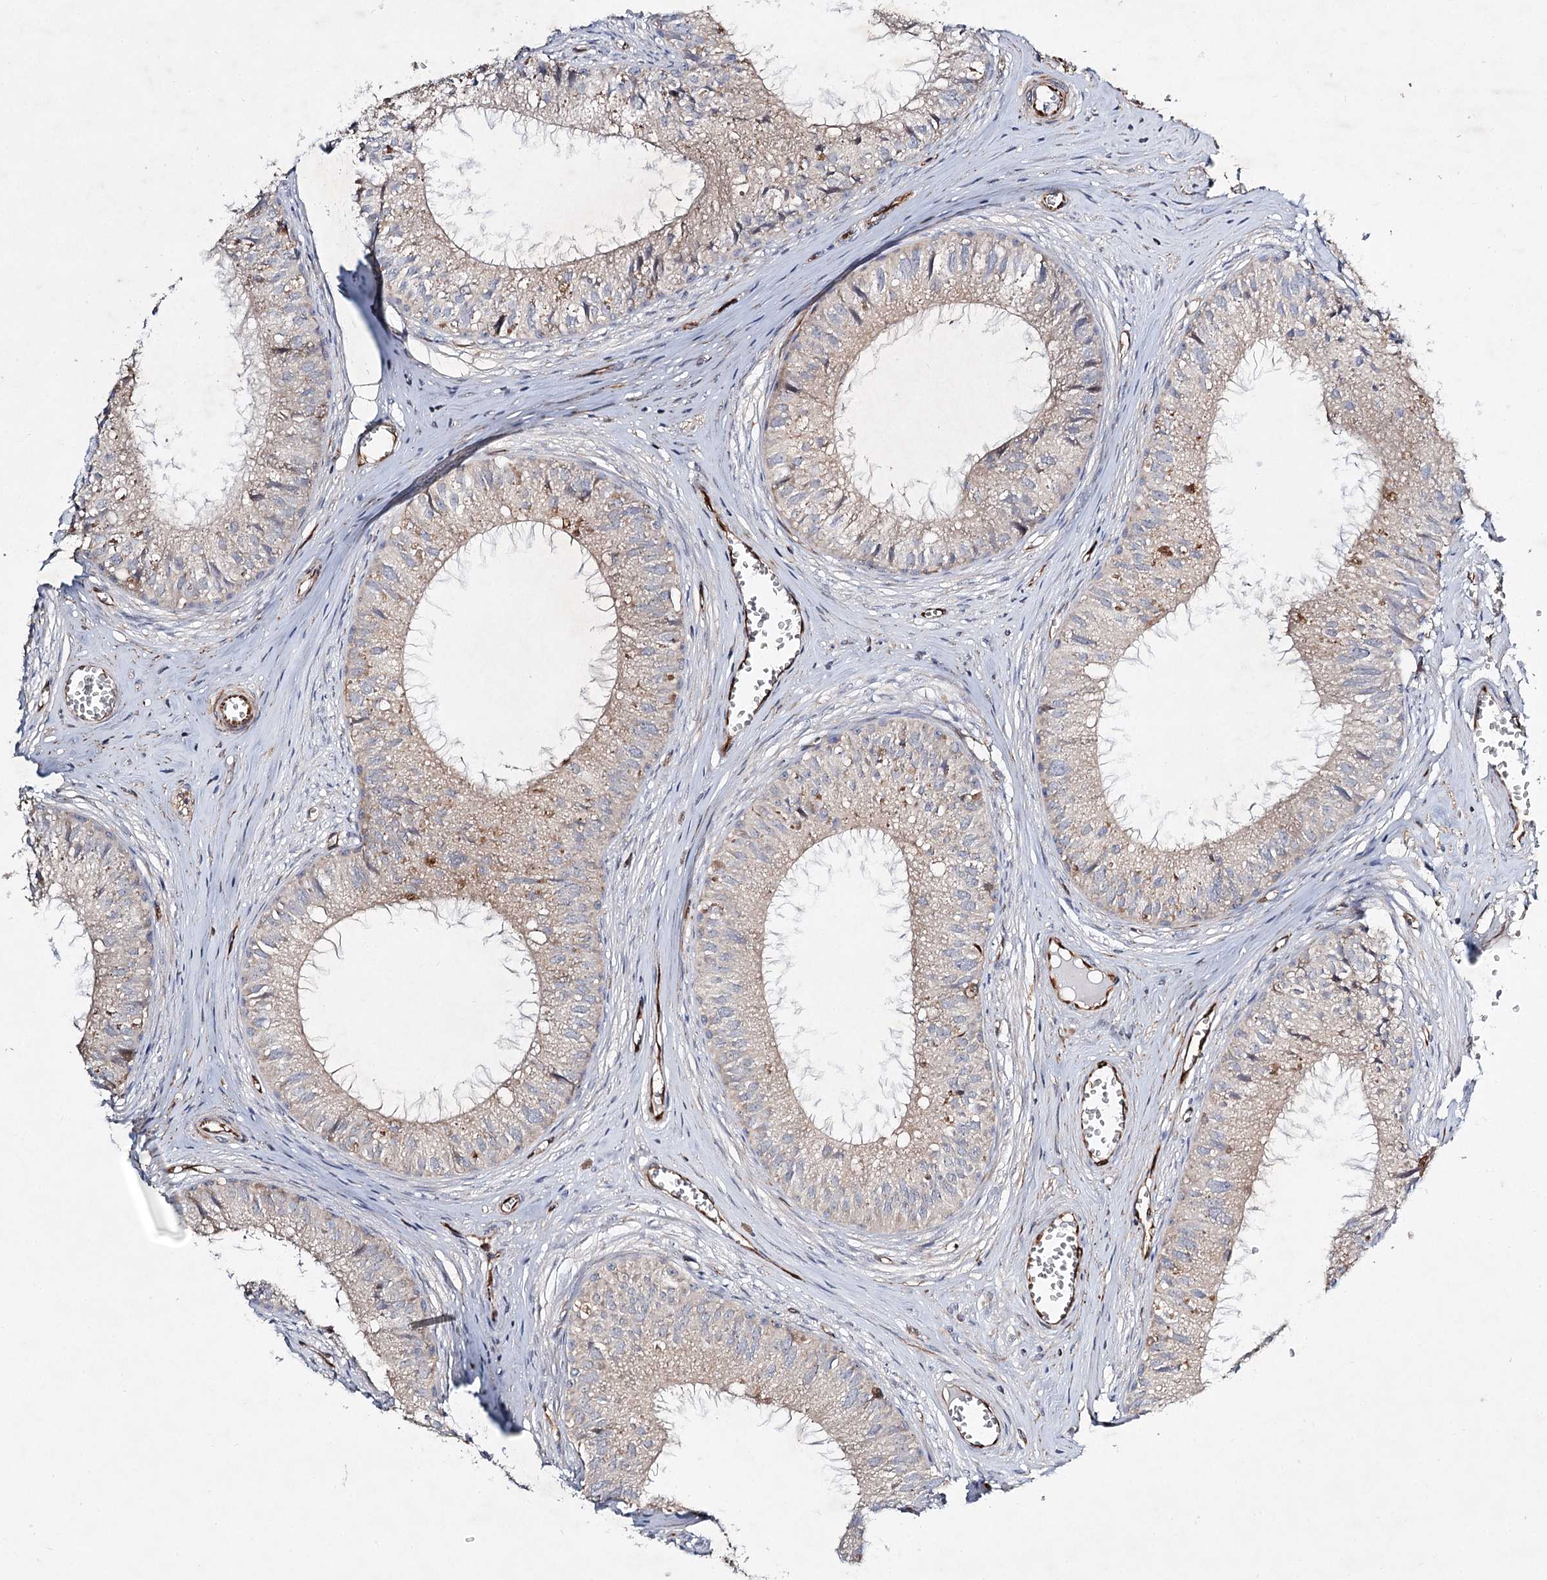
{"staining": {"intensity": "moderate", "quantity": "<25%", "location": "cytoplasmic/membranous"}, "tissue": "epididymis", "cell_type": "Glandular cells", "image_type": "normal", "snomed": [{"axis": "morphology", "description": "Normal tissue, NOS"}, {"axis": "topography", "description": "Epididymis"}], "caption": "Brown immunohistochemical staining in unremarkable epididymis shows moderate cytoplasmic/membranous expression in about <25% of glandular cells. (Stains: DAB (3,3'-diaminobenzidine) in brown, nuclei in blue, Microscopy: brightfield microscopy at high magnification).", "gene": "DPEP2", "patient": {"sex": "male", "age": 36}}